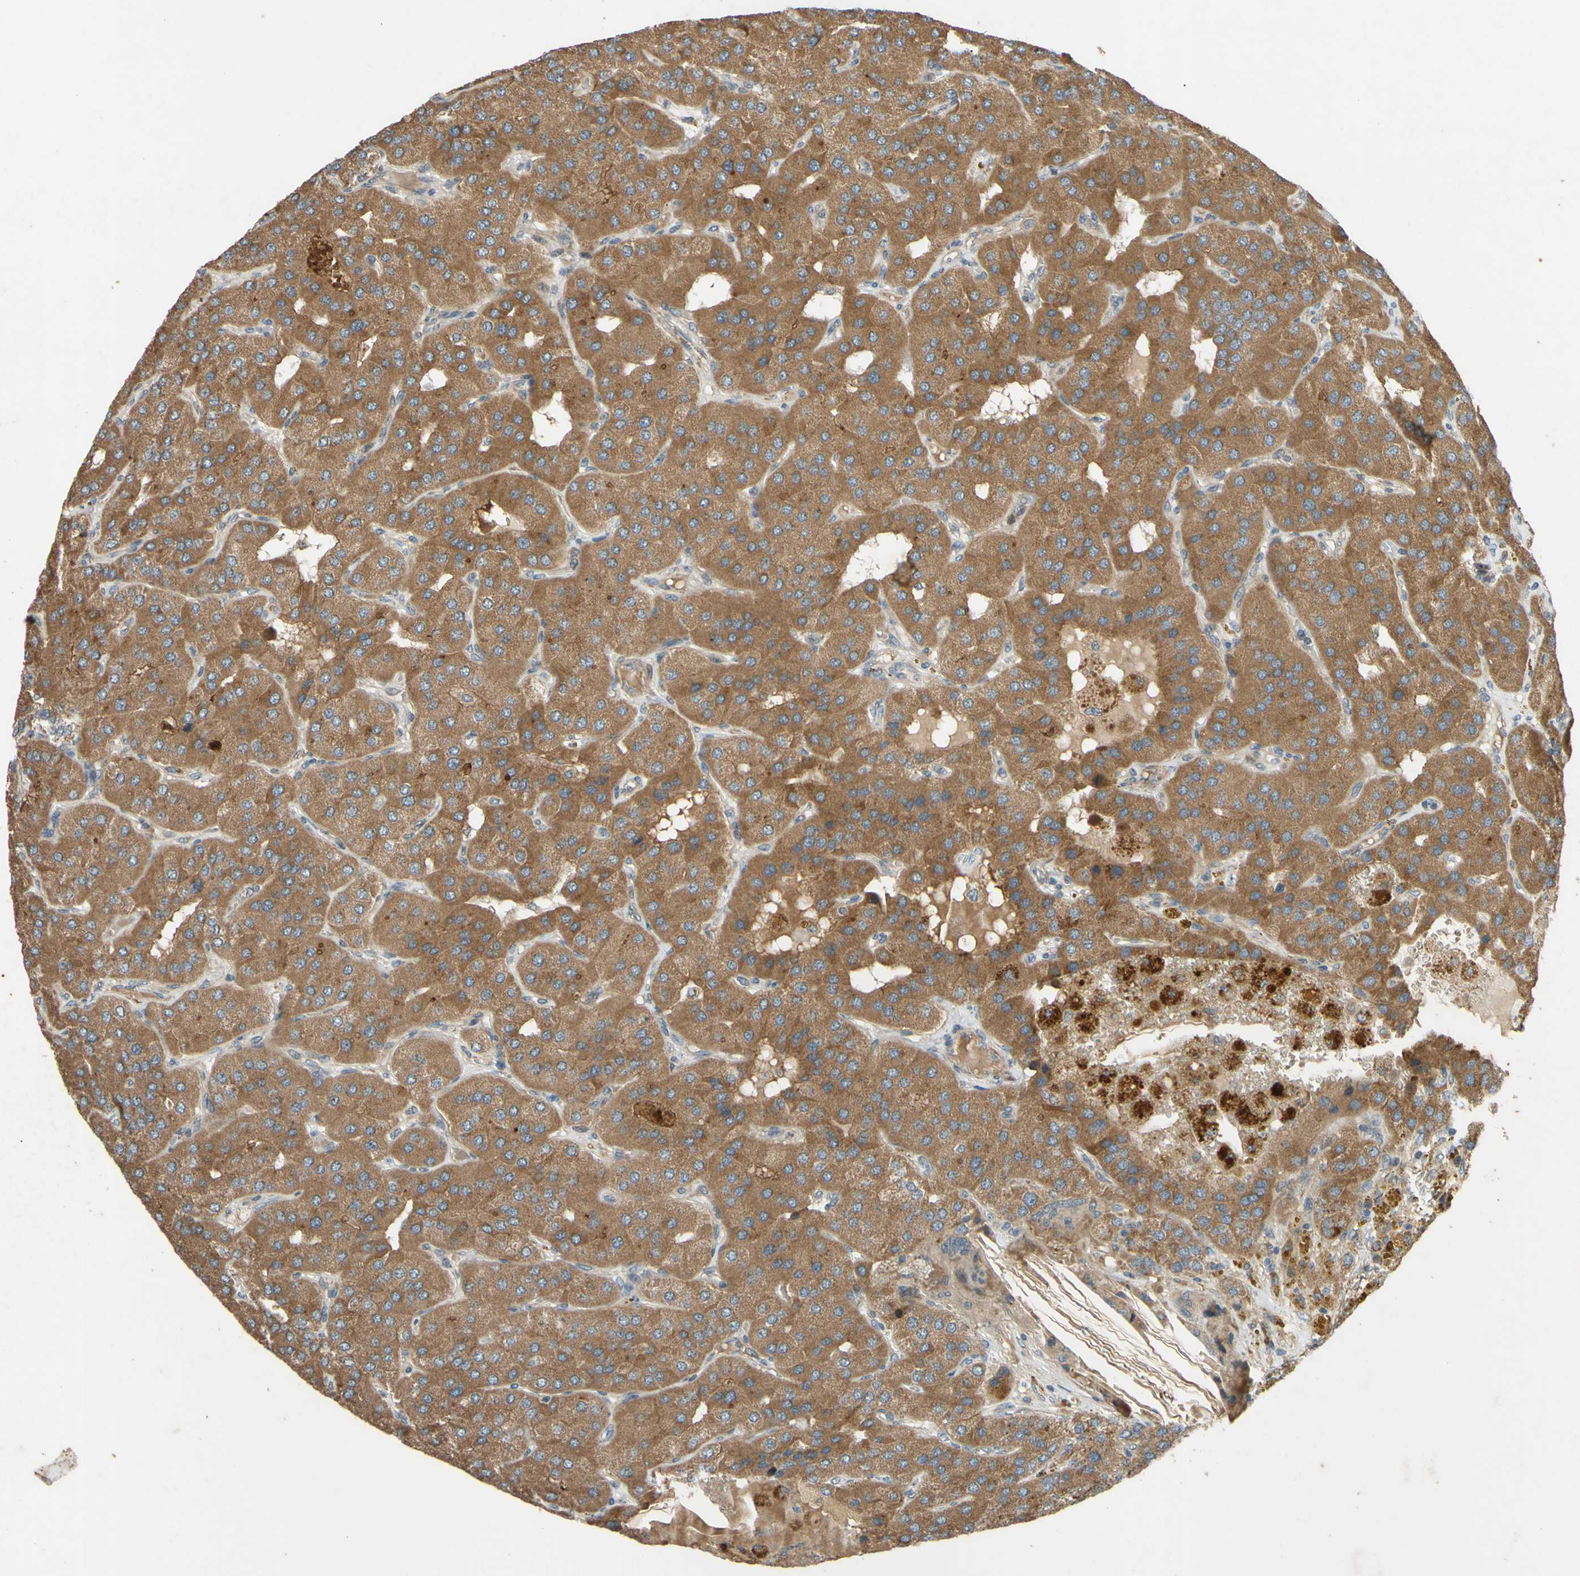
{"staining": {"intensity": "moderate", "quantity": ">75%", "location": "cytoplasmic/membranous"}, "tissue": "parathyroid gland", "cell_type": "Glandular cells", "image_type": "normal", "snomed": [{"axis": "morphology", "description": "Normal tissue, NOS"}, {"axis": "morphology", "description": "Adenoma, NOS"}, {"axis": "topography", "description": "Parathyroid gland"}], "caption": "A photomicrograph of human parathyroid gland stained for a protein reveals moderate cytoplasmic/membranous brown staining in glandular cells.", "gene": "PARD6A", "patient": {"sex": "female", "age": 86}}